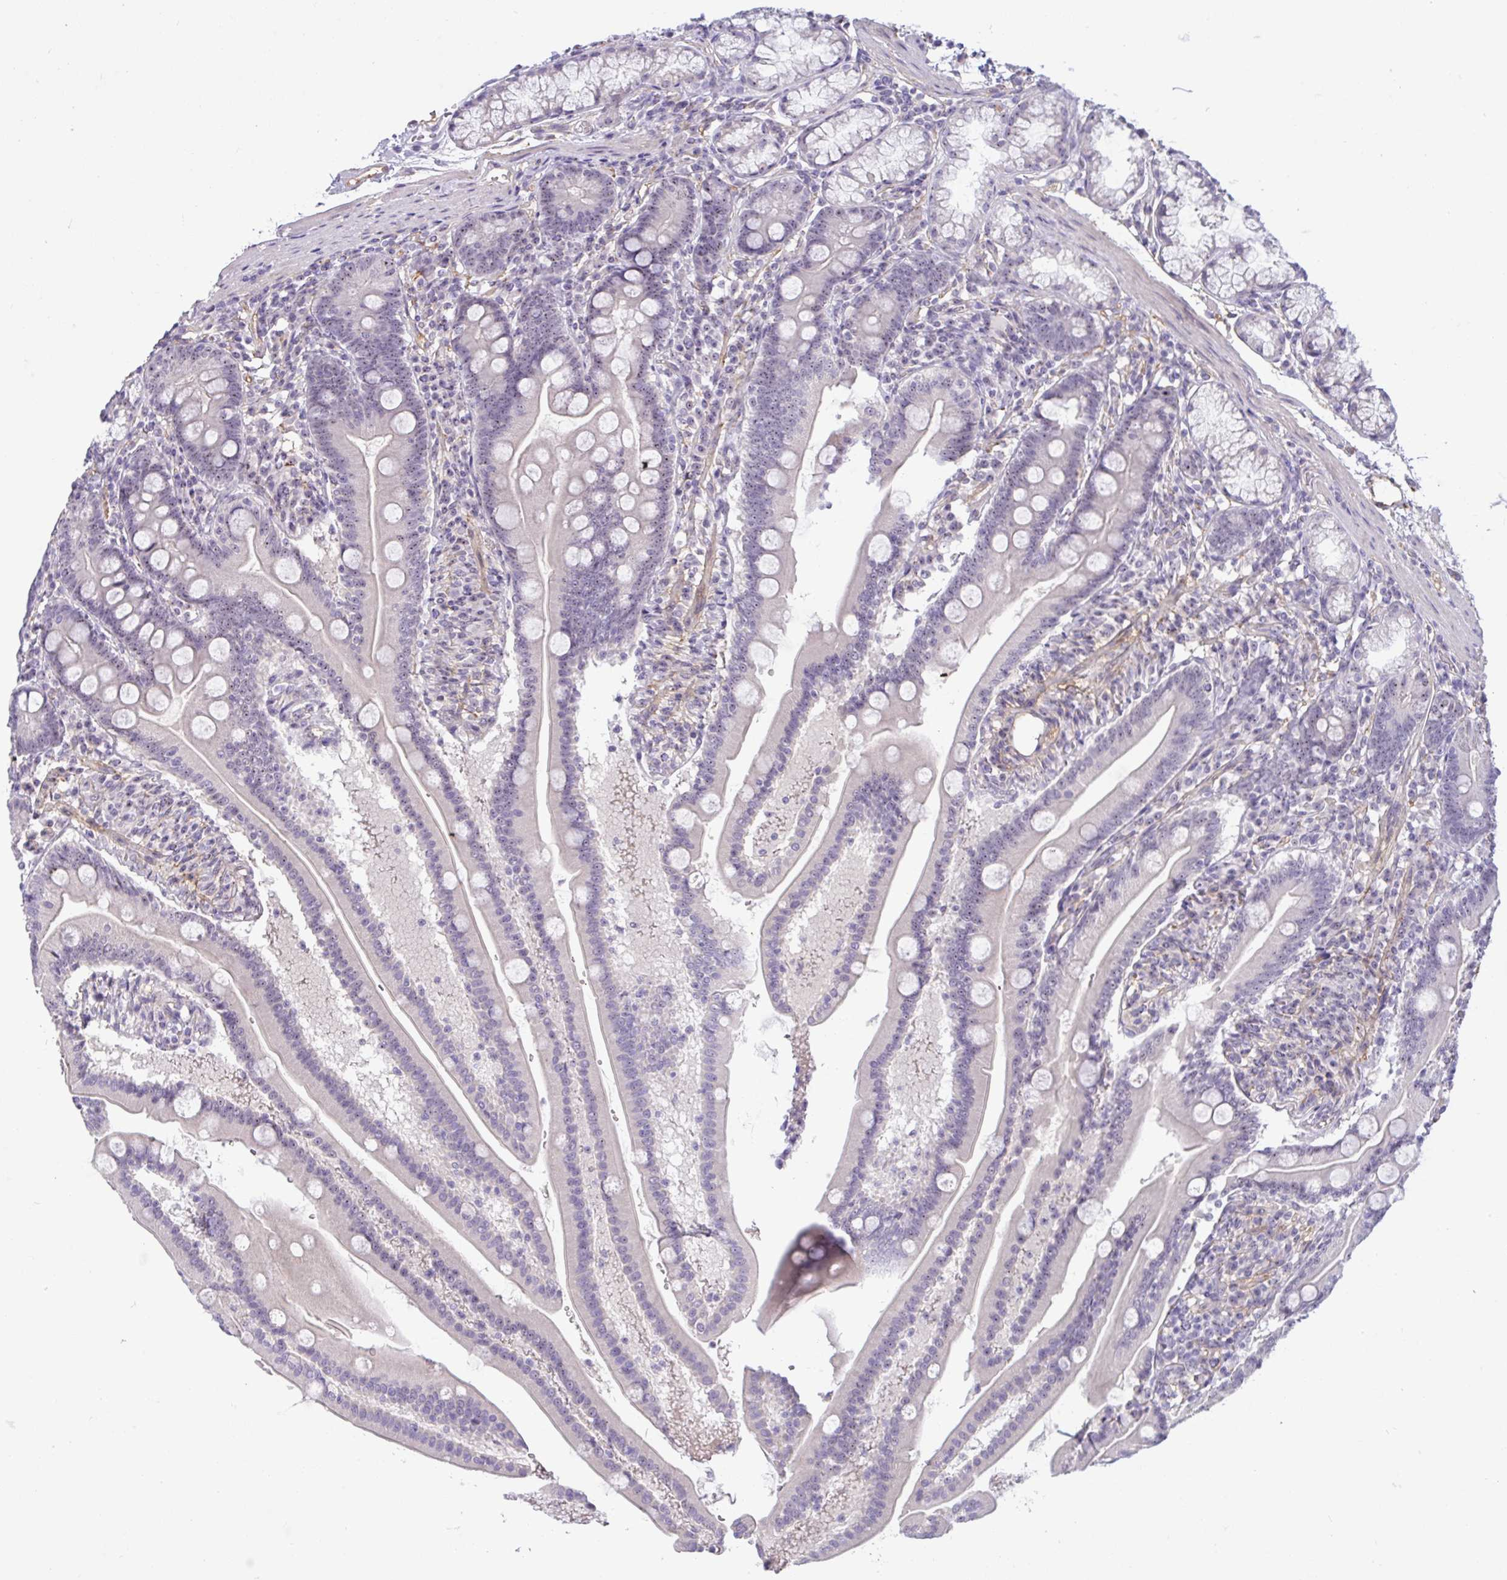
{"staining": {"intensity": "weak", "quantity": "25%-75%", "location": "nuclear"}, "tissue": "duodenum", "cell_type": "Glandular cells", "image_type": "normal", "snomed": [{"axis": "morphology", "description": "Normal tissue, NOS"}, {"axis": "topography", "description": "Duodenum"}], "caption": "Protein staining by IHC exhibits weak nuclear staining in about 25%-75% of glandular cells in normal duodenum. (DAB (3,3'-diaminobenzidine) = brown stain, brightfield microscopy at high magnification).", "gene": "MXRA8", "patient": {"sex": "female", "age": 67}}